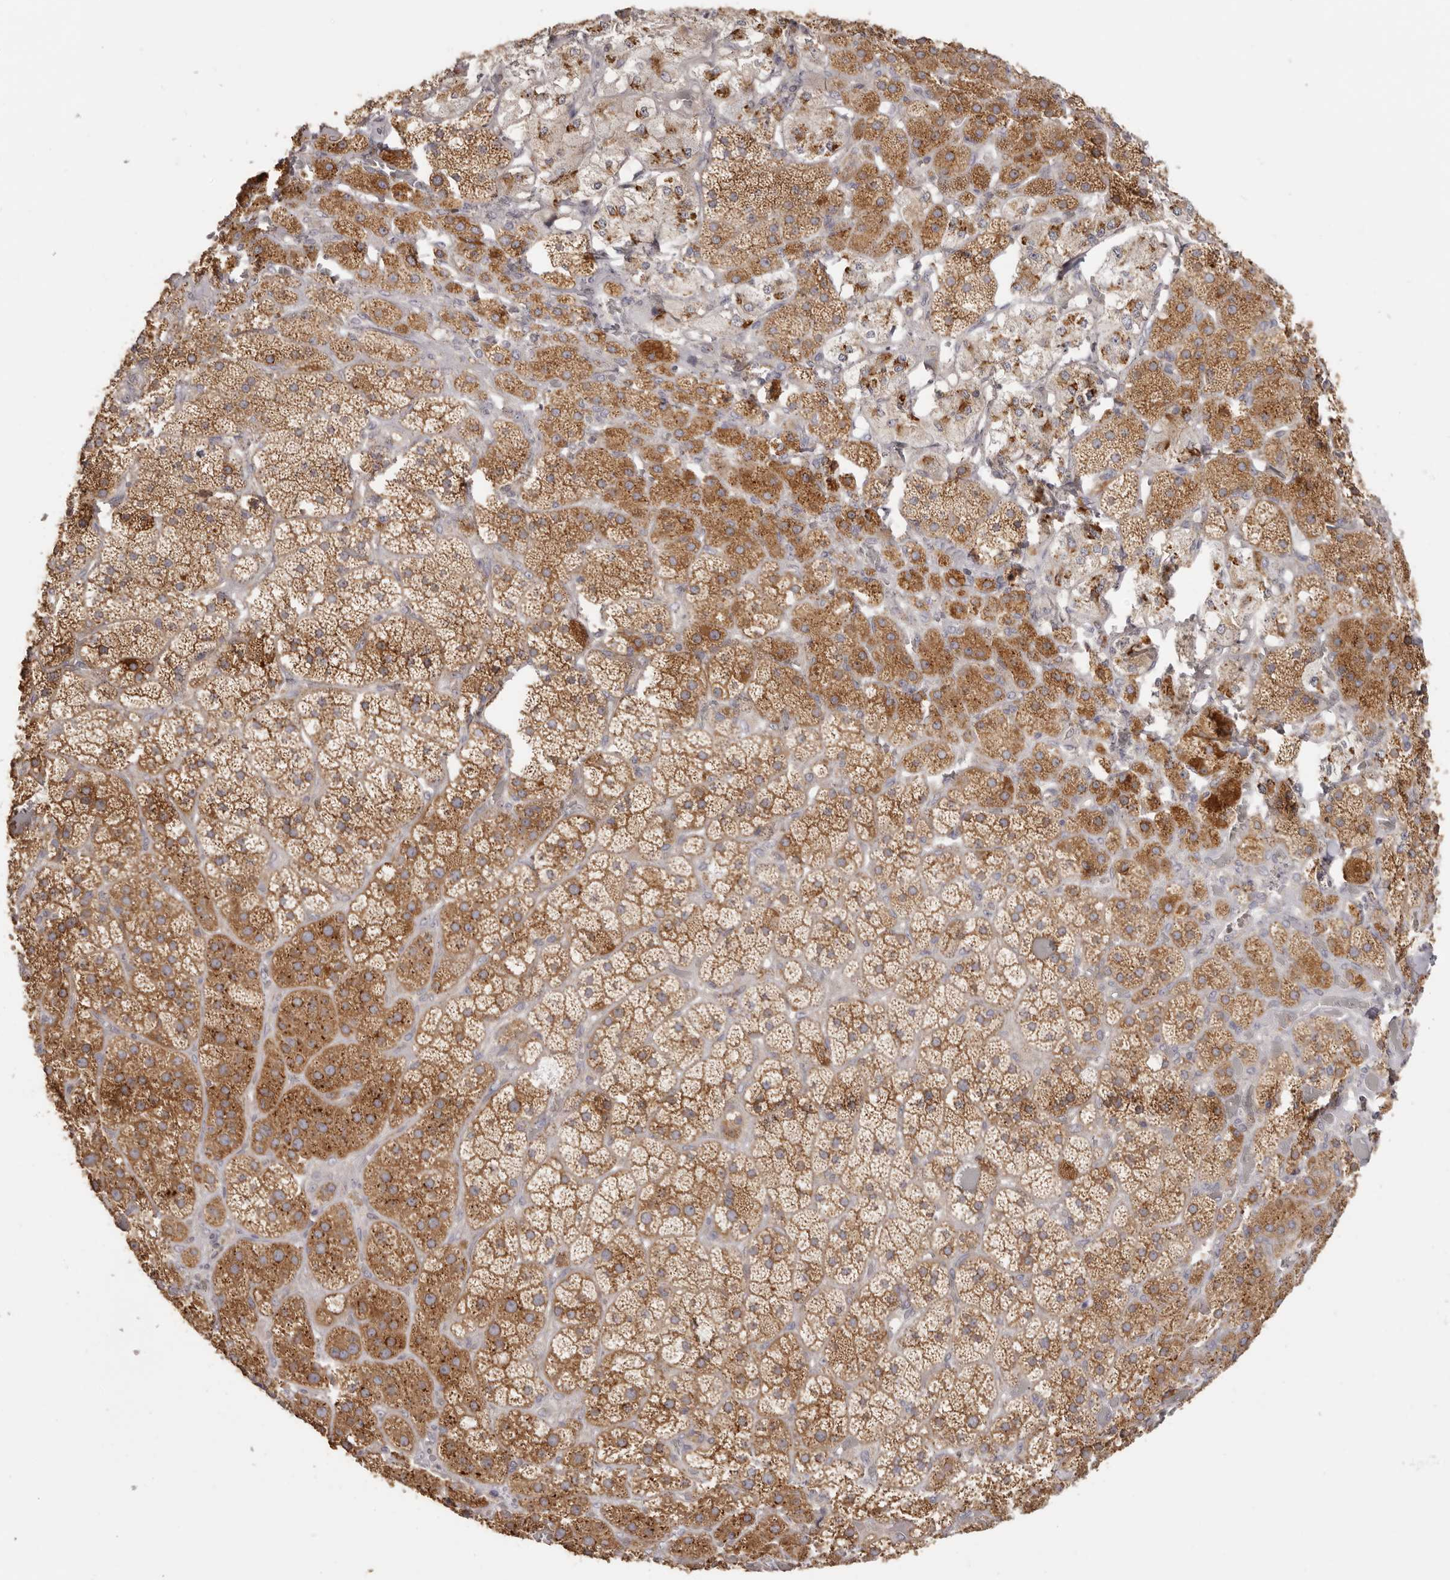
{"staining": {"intensity": "moderate", "quantity": ">75%", "location": "cytoplasmic/membranous"}, "tissue": "adrenal gland", "cell_type": "Glandular cells", "image_type": "normal", "snomed": [{"axis": "morphology", "description": "Normal tissue, NOS"}, {"axis": "topography", "description": "Adrenal gland"}], "caption": "Human adrenal gland stained with a brown dye shows moderate cytoplasmic/membranous positive expression in approximately >75% of glandular cells.", "gene": "EEF1E1", "patient": {"sex": "male", "age": 57}}